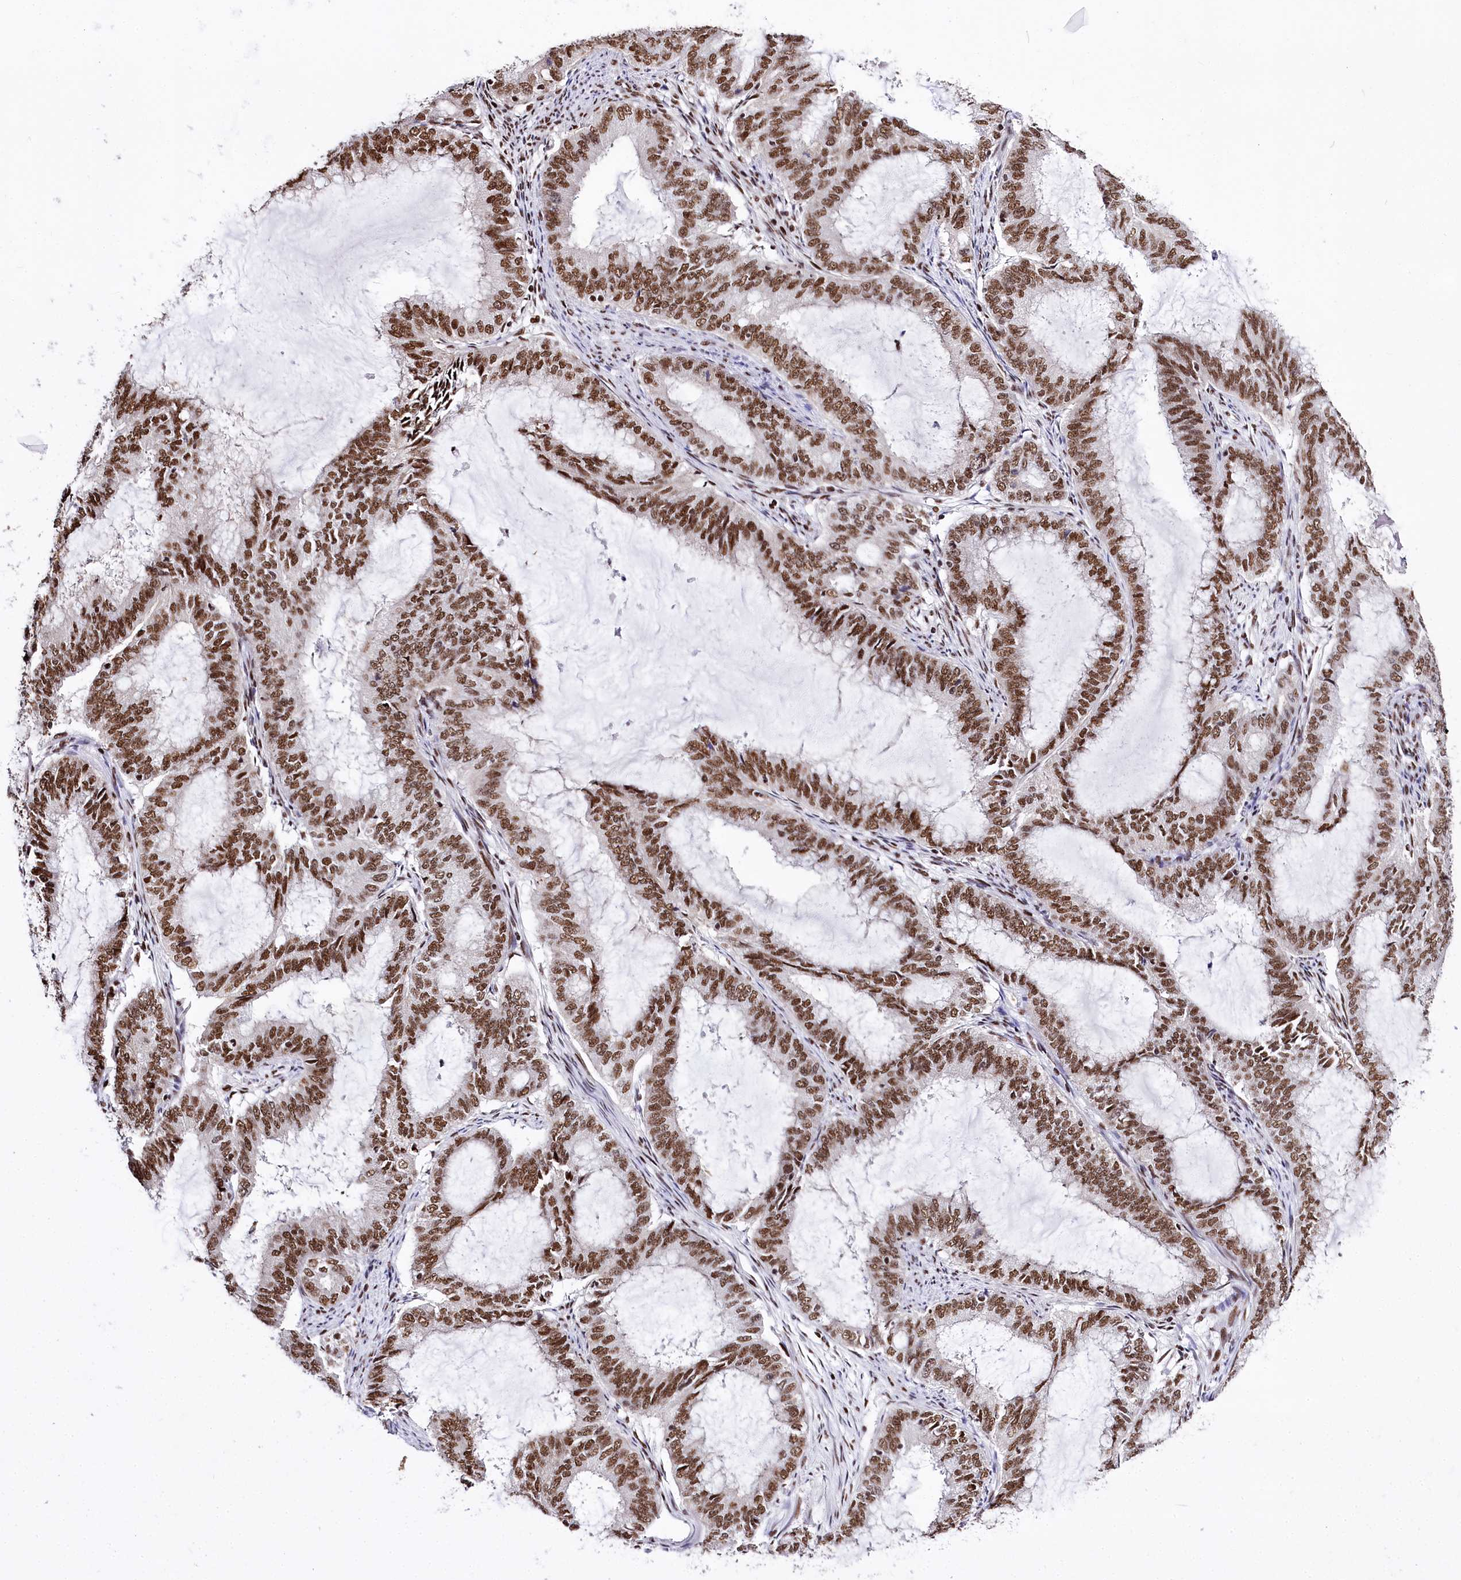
{"staining": {"intensity": "moderate", "quantity": ">75%", "location": "nuclear"}, "tissue": "endometrial cancer", "cell_type": "Tumor cells", "image_type": "cancer", "snomed": [{"axis": "morphology", "description": "Adenocarcinoma, NOS"}, {"axis": "topography", "description": "Endometrium"}], "caption": "Immunohistochemistry (IHC) of human adenocarcinoma (endometrial) exhibits medium levels of moderate nuclear expression in about >75% of tumor cells. The staining was performed using DAB to visualize the protein expression in brown, while the nuclei were stained in blue with hematoxylin (Magnification: 20x).", "gene": "POU4F3", "patient": {"sex": "female", "age": 51}}